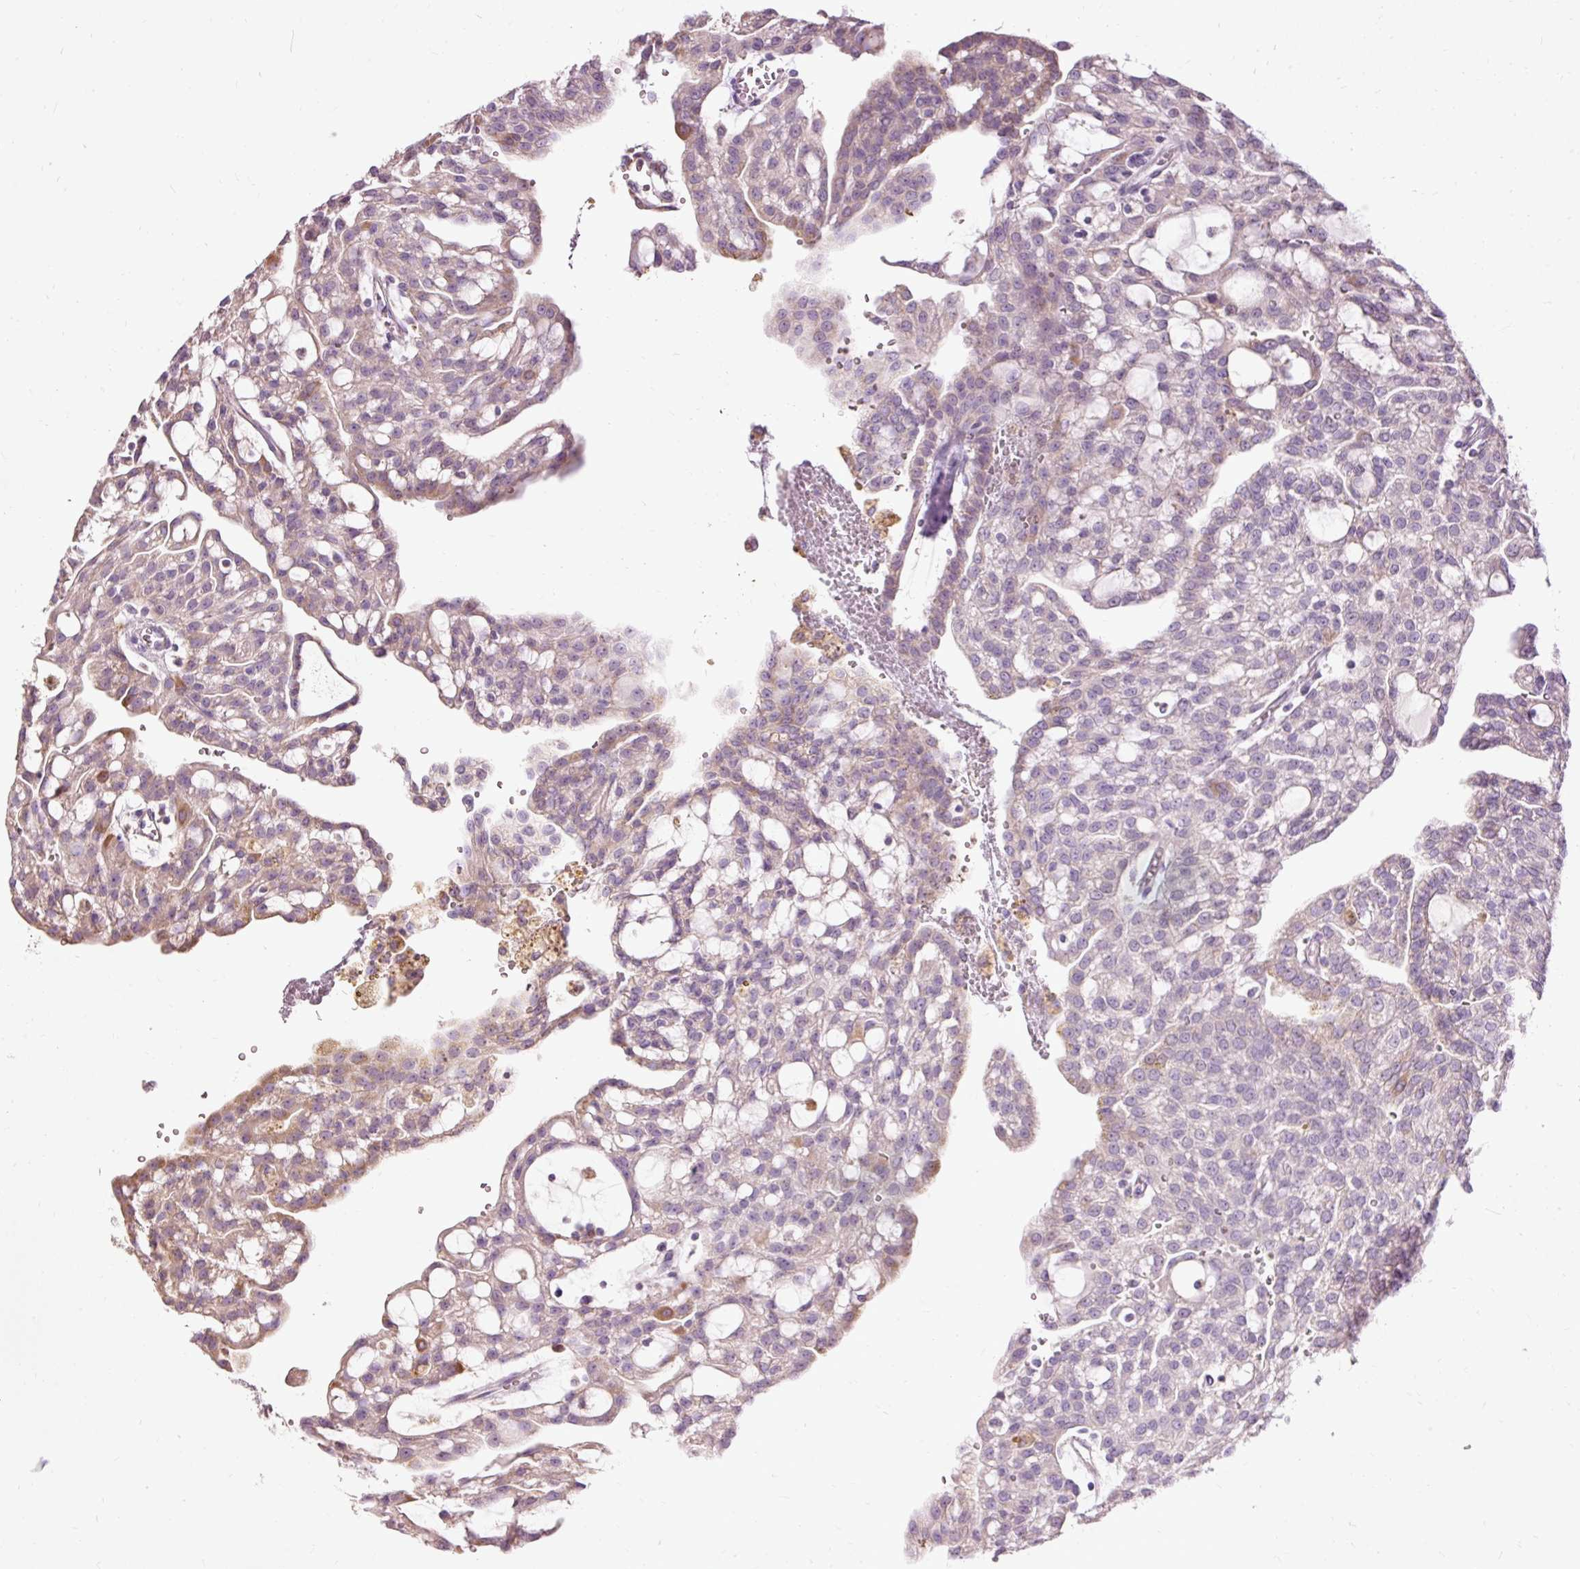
{"staining": {"intensity": "moderate", "quantity": "<25%", "location": "cytoplasmic/membranous"}, "tissue": "renal cancer", "cell_type": "Tumor cells", "image_type": "cancer", "snomed": [{"axis": "morphology", "description": "Adenocarcinoma, NOS"}, {"axis": "topography", "description": "Kidney"}], "caption": "About <25% of tumor cells in human renal cancer display moderate cytoplasmic/membranous protein staining as visualized by brown immunohistochemical staining.", "gene": "PRDX5", "patient": {"sex": "male", "age": 63}}